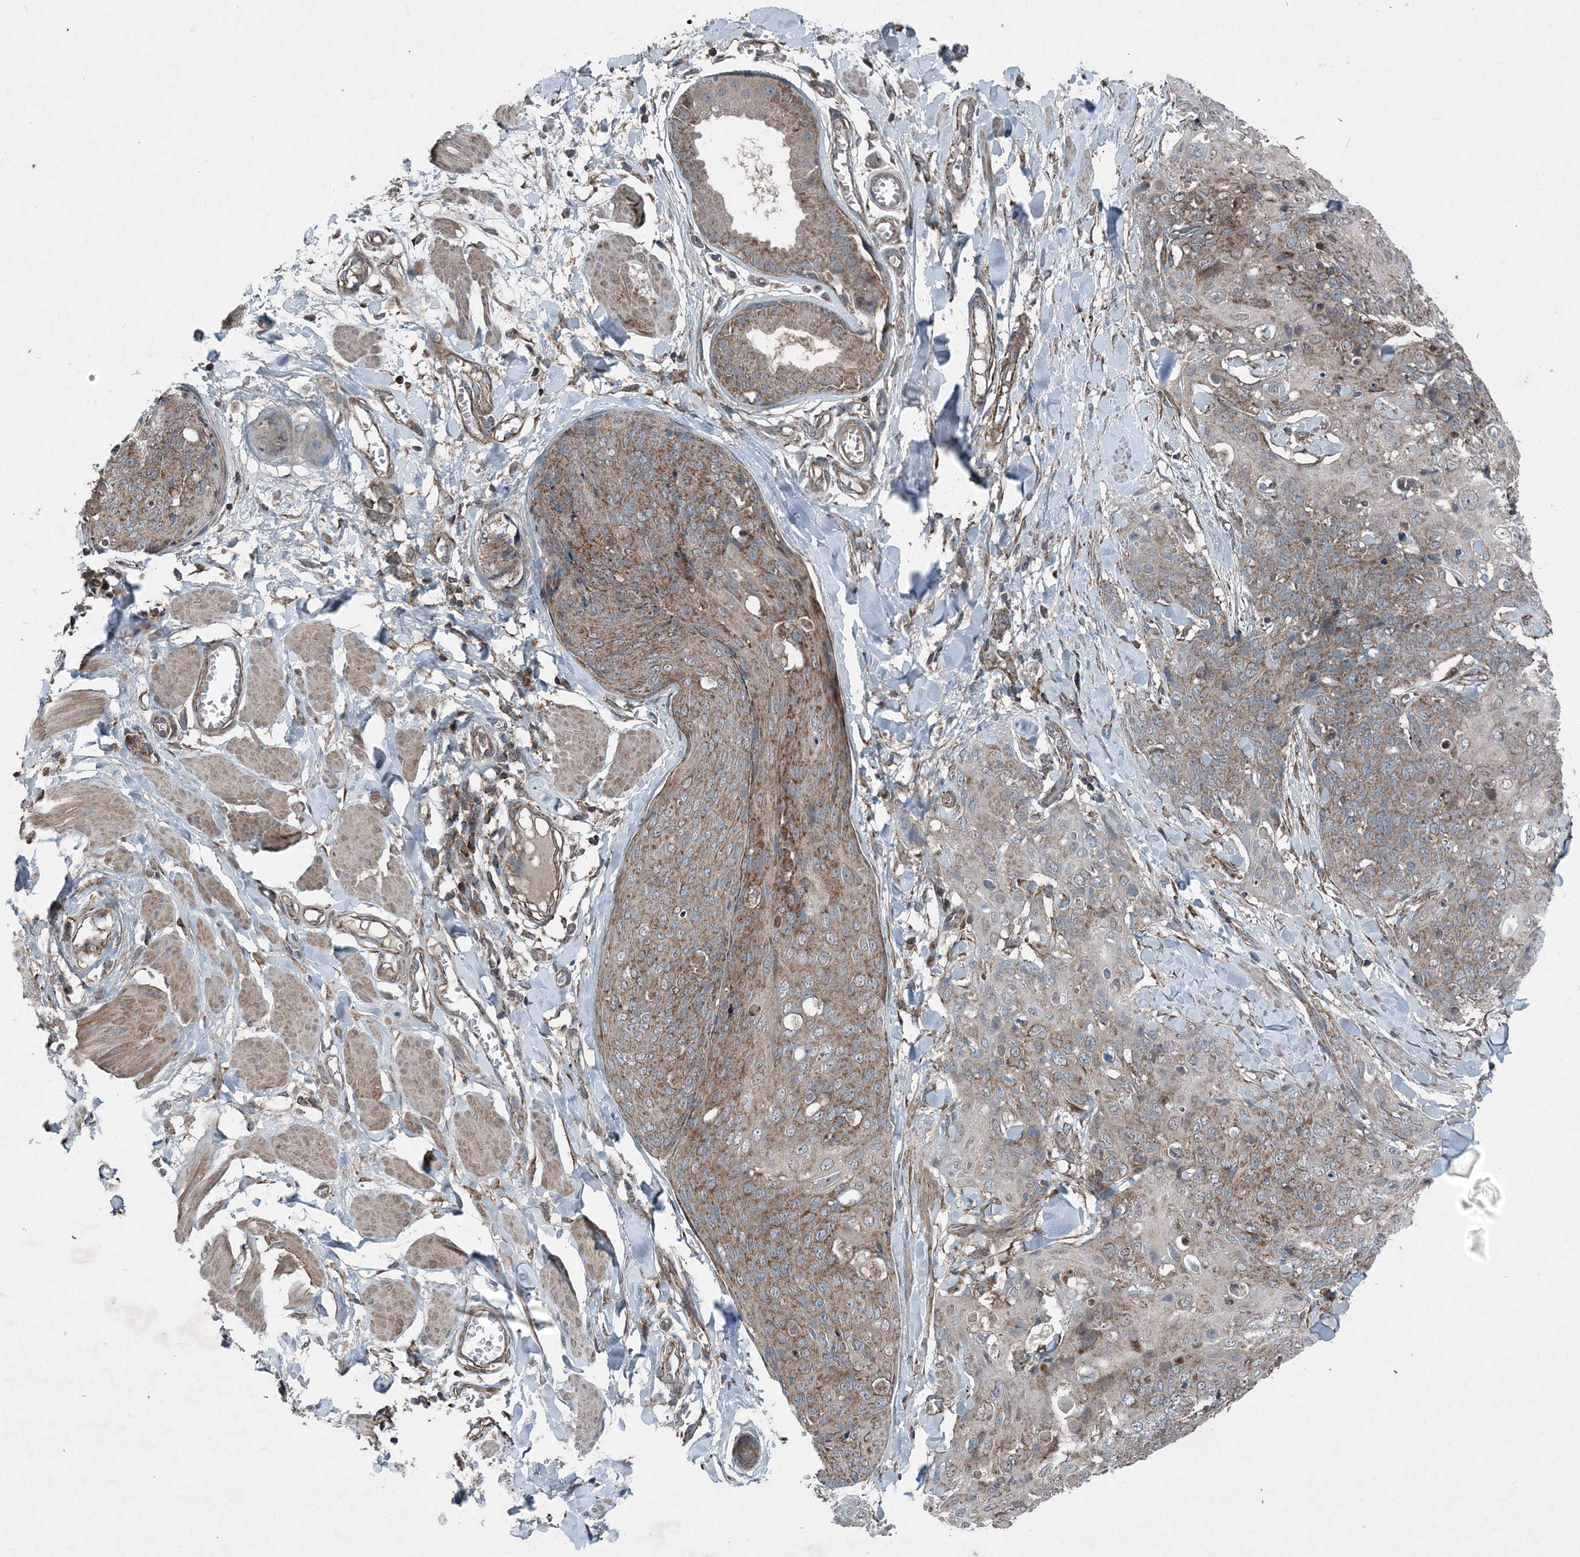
{"staining": {"intensity": "weak", "quantity": ">75%", "location": "cytoplasmic/membranous"}, "tissue": "skin cancer", "cell_type": "Tumor cells", "image_type": "cancer", "snomed": [{"axis": "morphology", "description": "Squamous cell carcinoma, NOS"}, {"axis": "topography", "description": "Skin"}, {"axis": "topography", "description": "Vulva"}], "caption": "This photomicrograph exhibits immunohistochemistry staining of human skin cancer (squamous cell carcinoma), with low weak cytoplasmic/membranous positivity in about >75% of tumor cells.", "gene": "NDUFA2", "patient": {"sex": "female", "age": 85}}